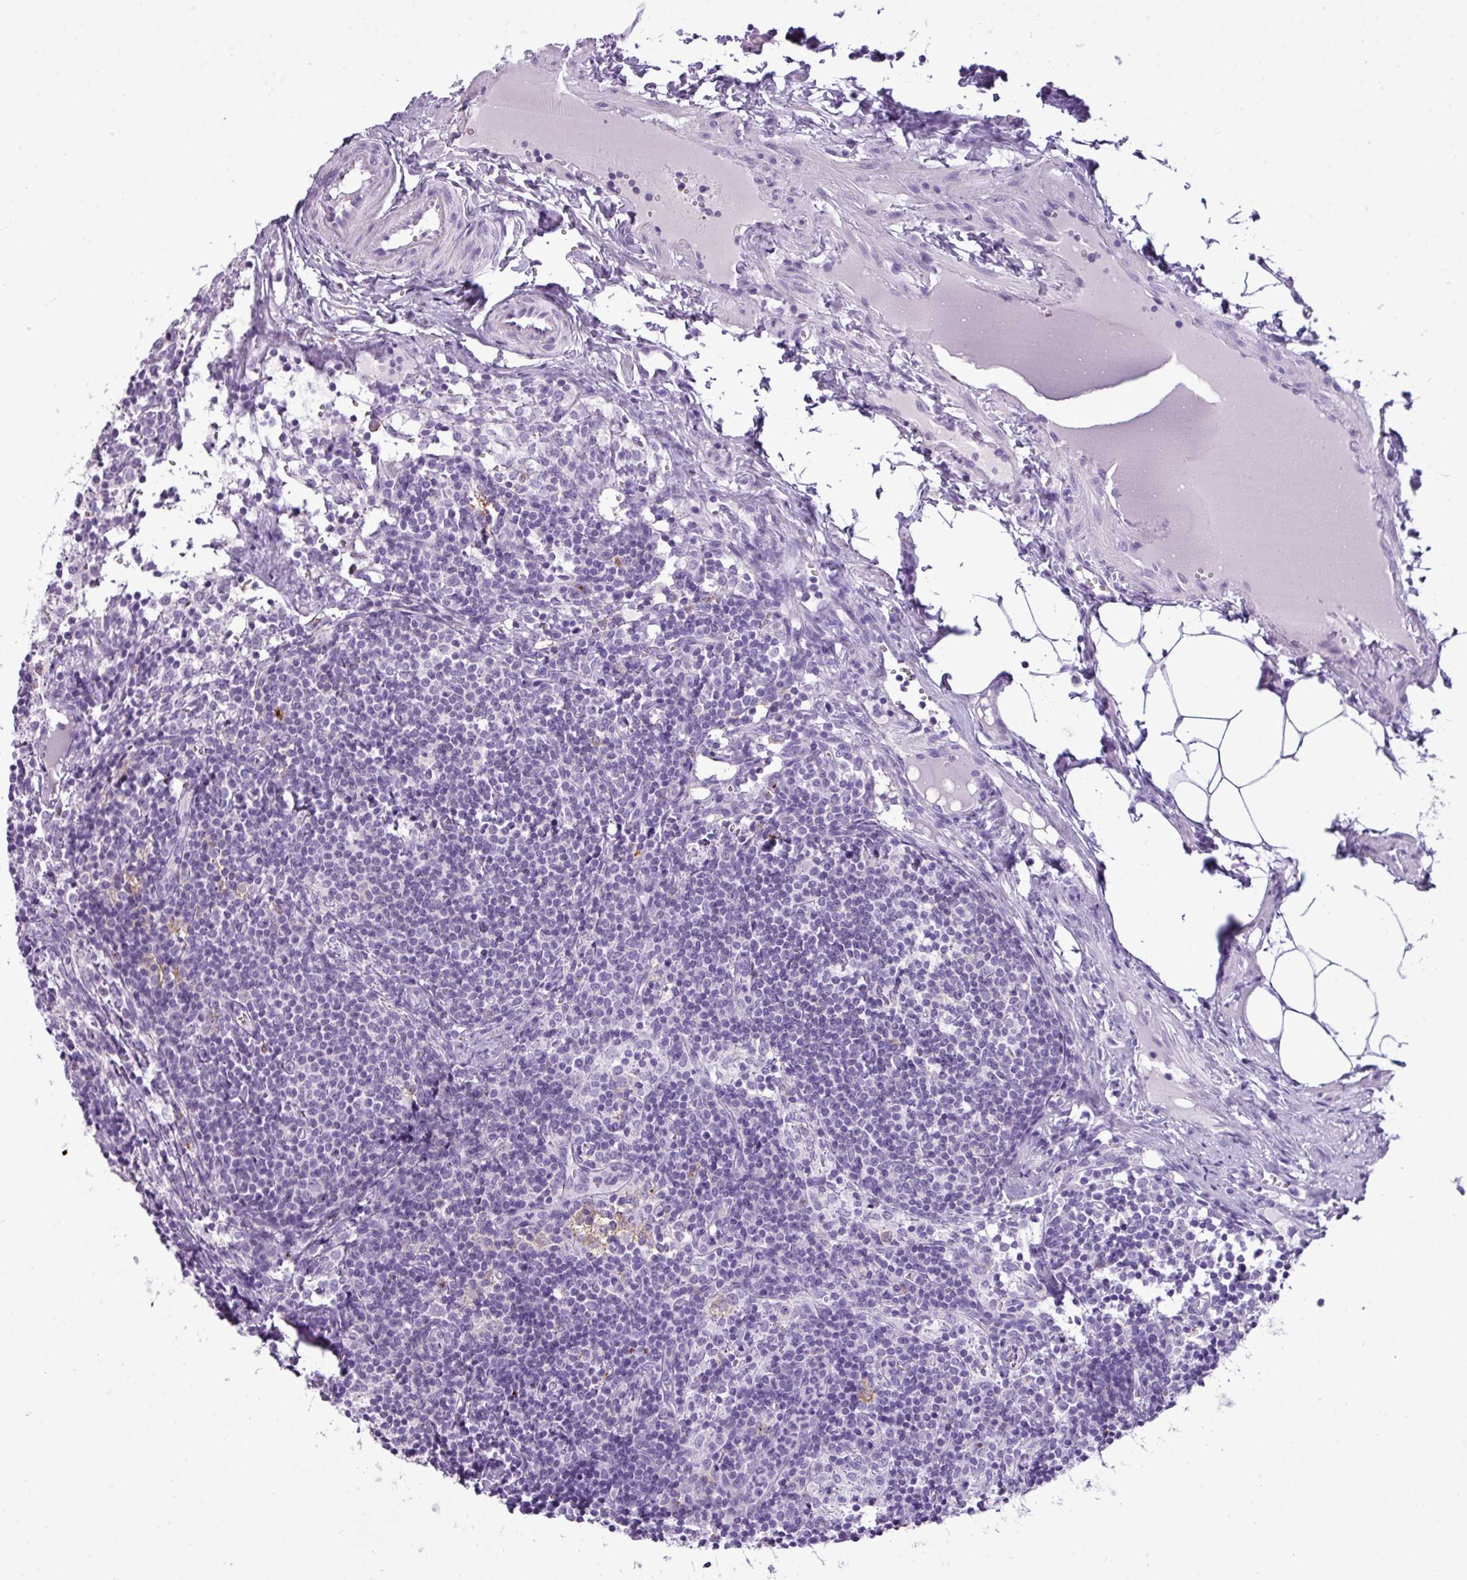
{"staining": {"intensity": "weak", "quantity": "<25%", "location": "cytoplasmic/membranous"}, "tissue": "lymph node", "cell_type": "Germinal center cells", "image_type": "normal", "snomed": [{"axis": "morphology", "description": "Normal tissue, NOS"}, {"axis": "topography", "description": "Lymph node"}], "caption": "The IHC photomicrograph has no significant staining in germinal center cells of lymph node. Brightfield microscopy of immunohistochemistry (IHC) stained with DAB (3,3'-diaminobenzidine) (brown) and hematoxylin (blue), captured at high magnification.", "gene": "RBMXL2", "patient": {"sex": "female", "age": 30}}